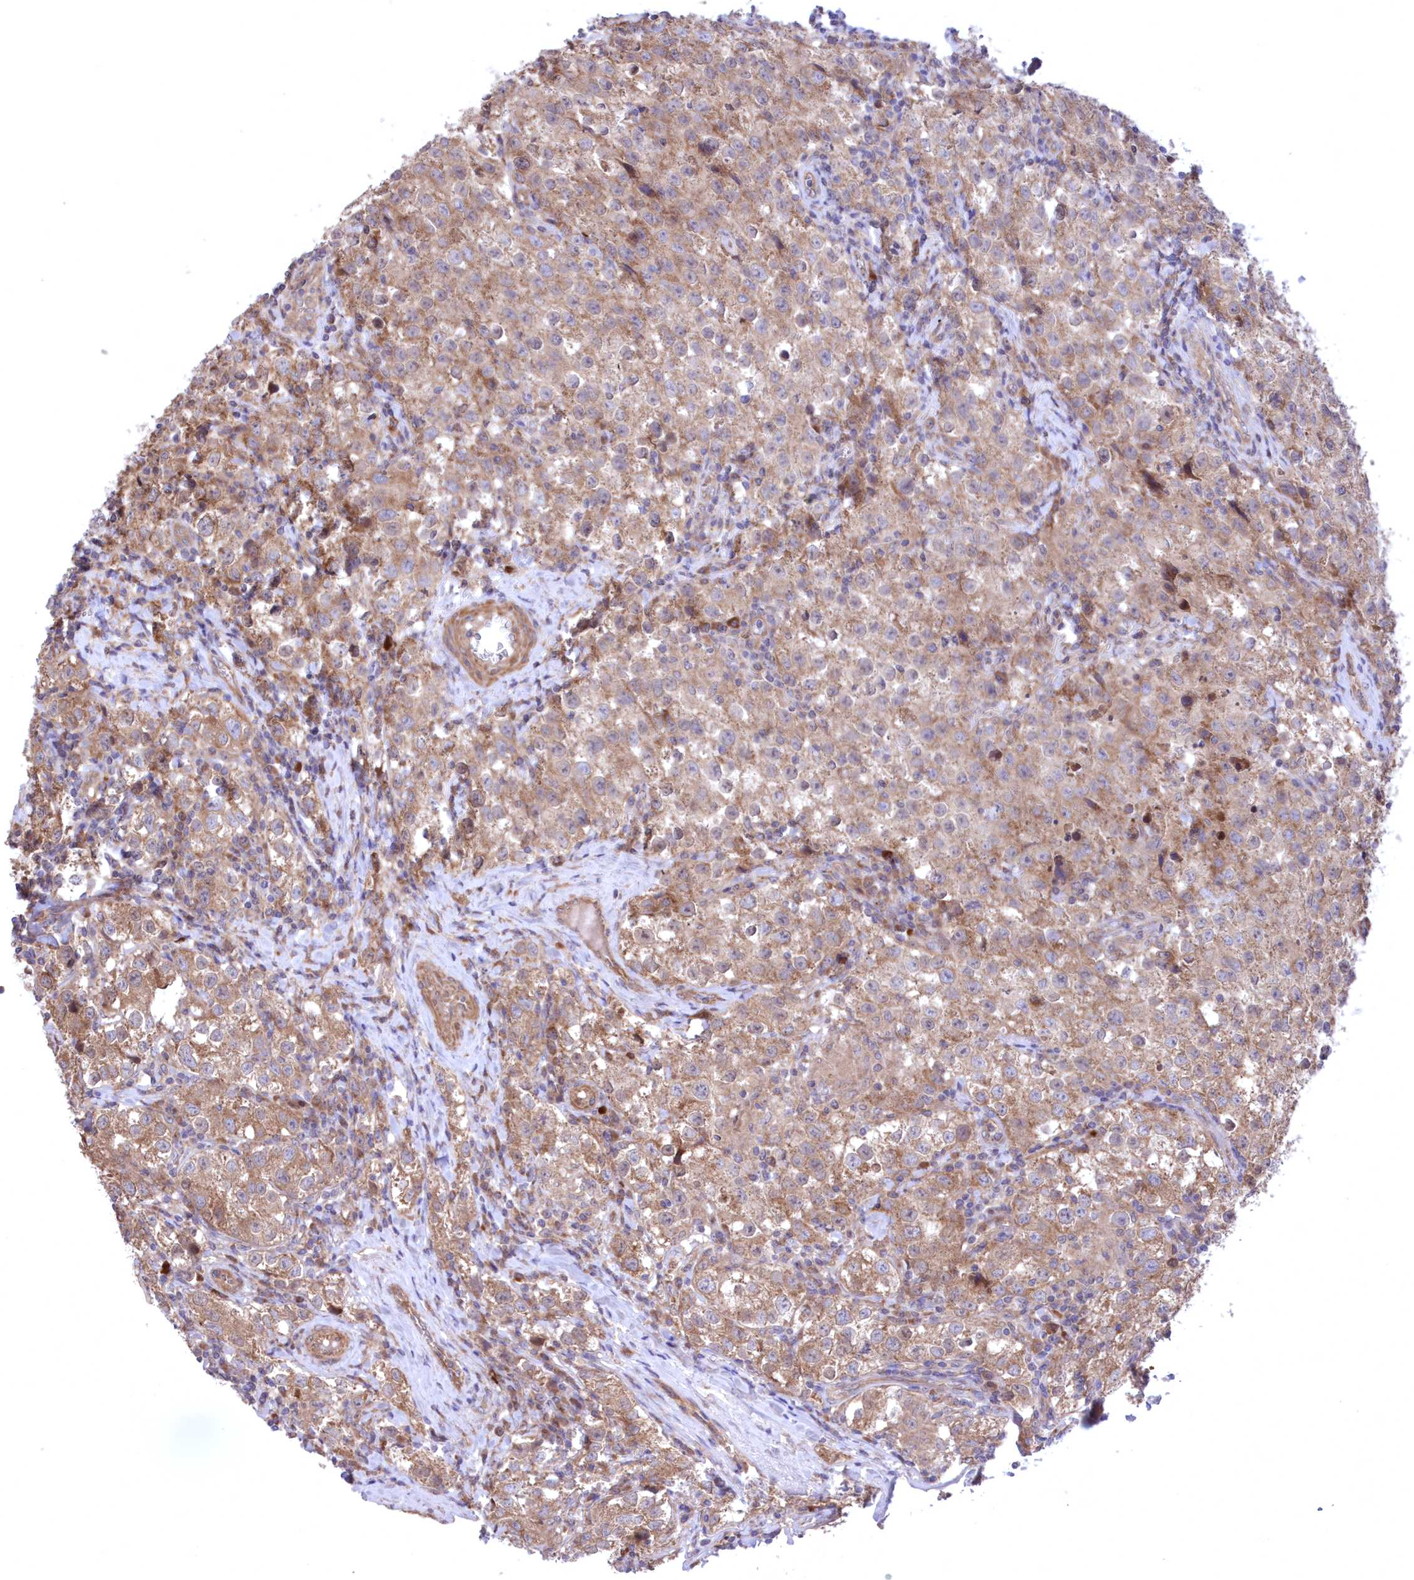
{"staining": {"intensity": "moderate", "quantity": ">75%", "location": "cytoplasmic/membranous"}, "tissue": "testis cancer", "cell_type": "Tumor cells", "image_type": "cancer", "snomed": [{"axis": "morphology", "description": "Seminoma, NOS"}, {"axis": "morphology", "description": "Carcinoma, Embryonal, NOS"}, {"axis": "topography", "description": "Testis"}], "caption": "Immunohistochemical staining of human embryonal carcinoma (testis) exhibits medium levels of moderate cytoplasmic/membranous expression in approximately >75% of tumor cells.", "gene": "MTRF1L", "patient": {"sex": "male", "age": 43}}